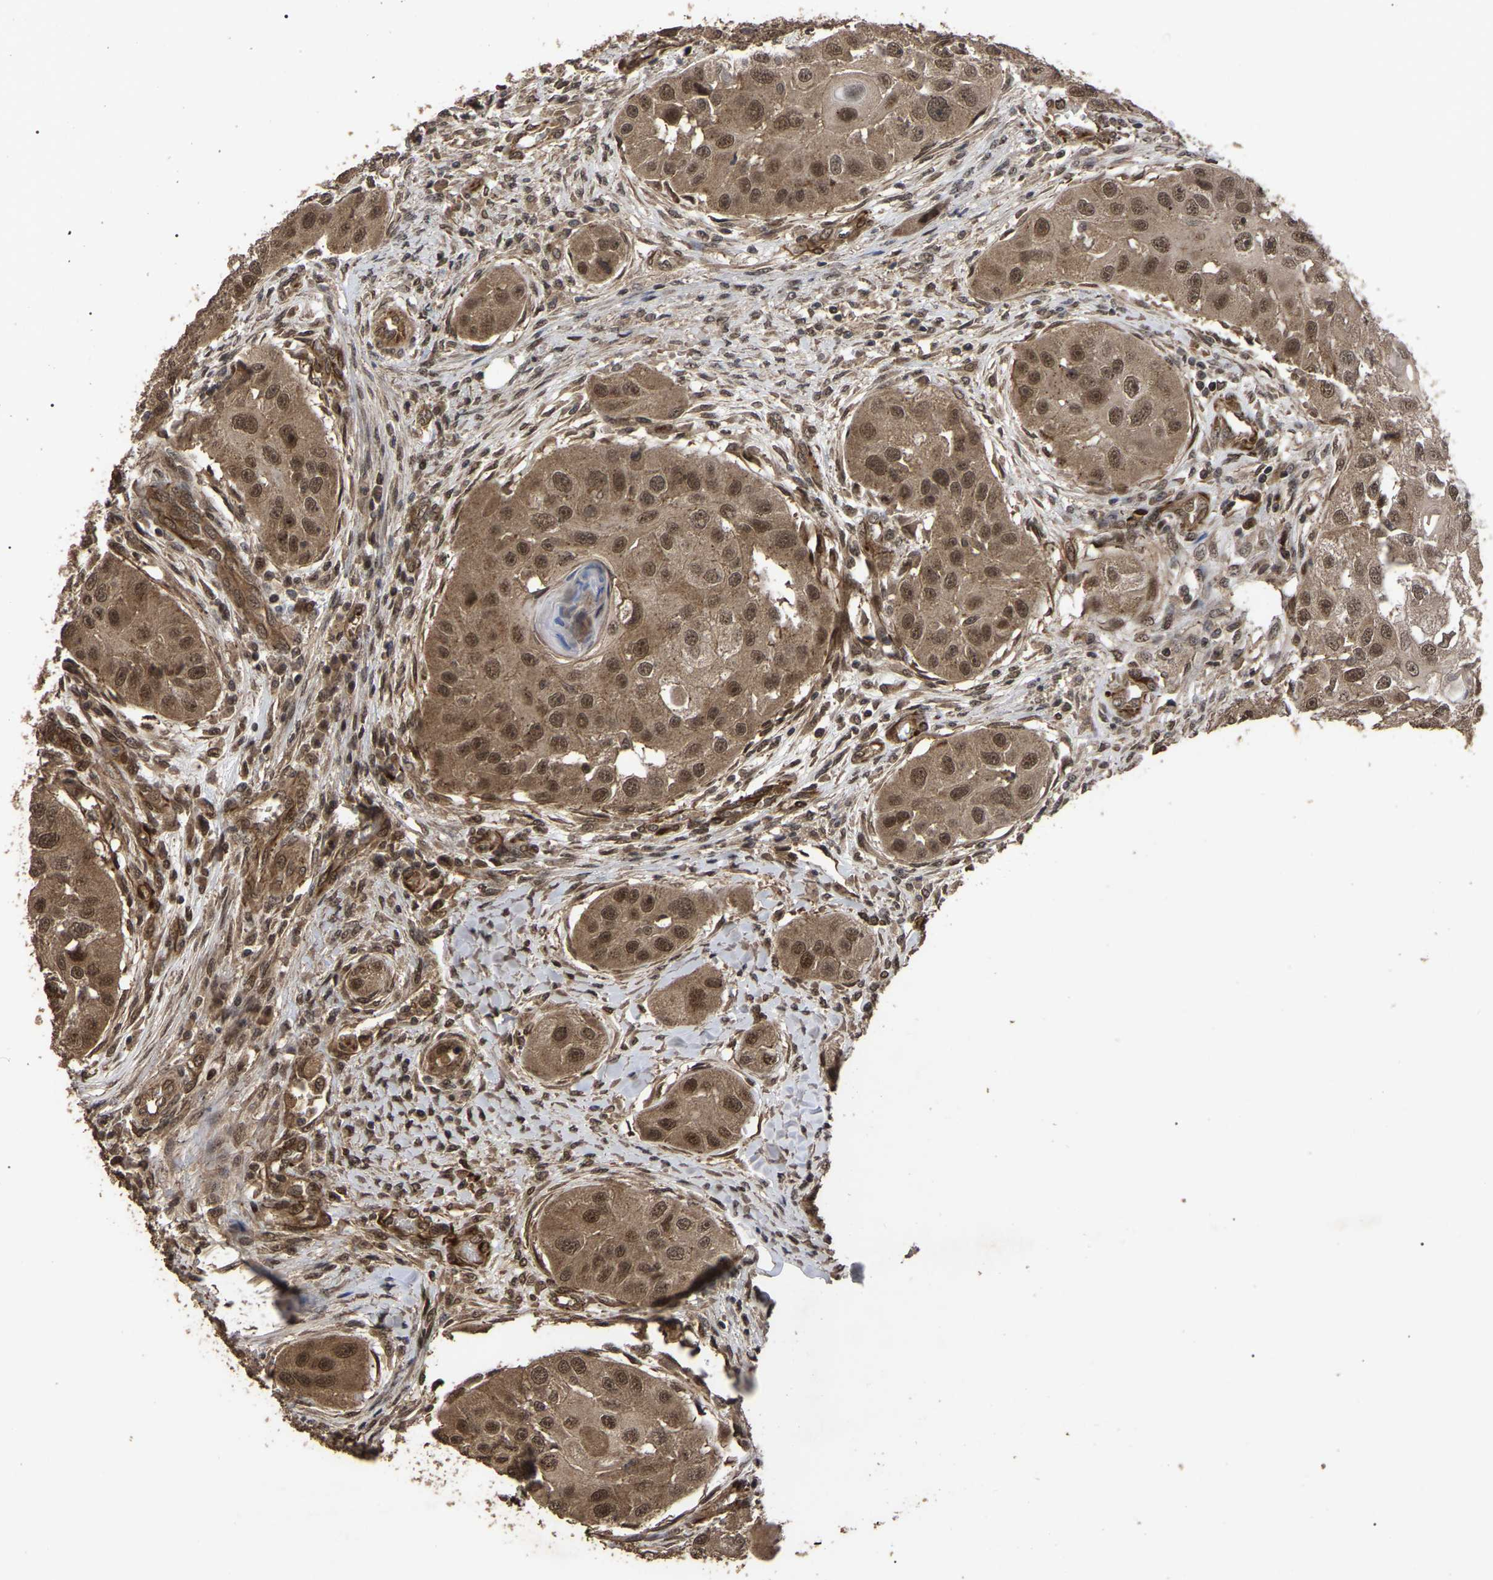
{"staining": {"intensity": "moderate", "quantity": ">75%", "location": "cytoplasmic/membranous,nuclear"}, "tissue": "head and neck cancer", "cell_type": "Tumor cells", "image_type": "cancer", "snomed": [{"axis": "morphology", "description": "Normal tissue, NOS"}, {"axis": "morphology", "description": "Squamous cell carcinoma, NOS"}, {"axis": "topography", "description": "Skeletal muscle"}, {"axis": "topography", "description": "Head-Neck"}], "caption": "Tumor cells exhibit moderate cytoplasmic/membranous and nuclear staining in about >75% of cells in squamous cell carcinoma (head and neck).", "gene": "FAM161B", "patient": {"sex": "male", "age": 51}}